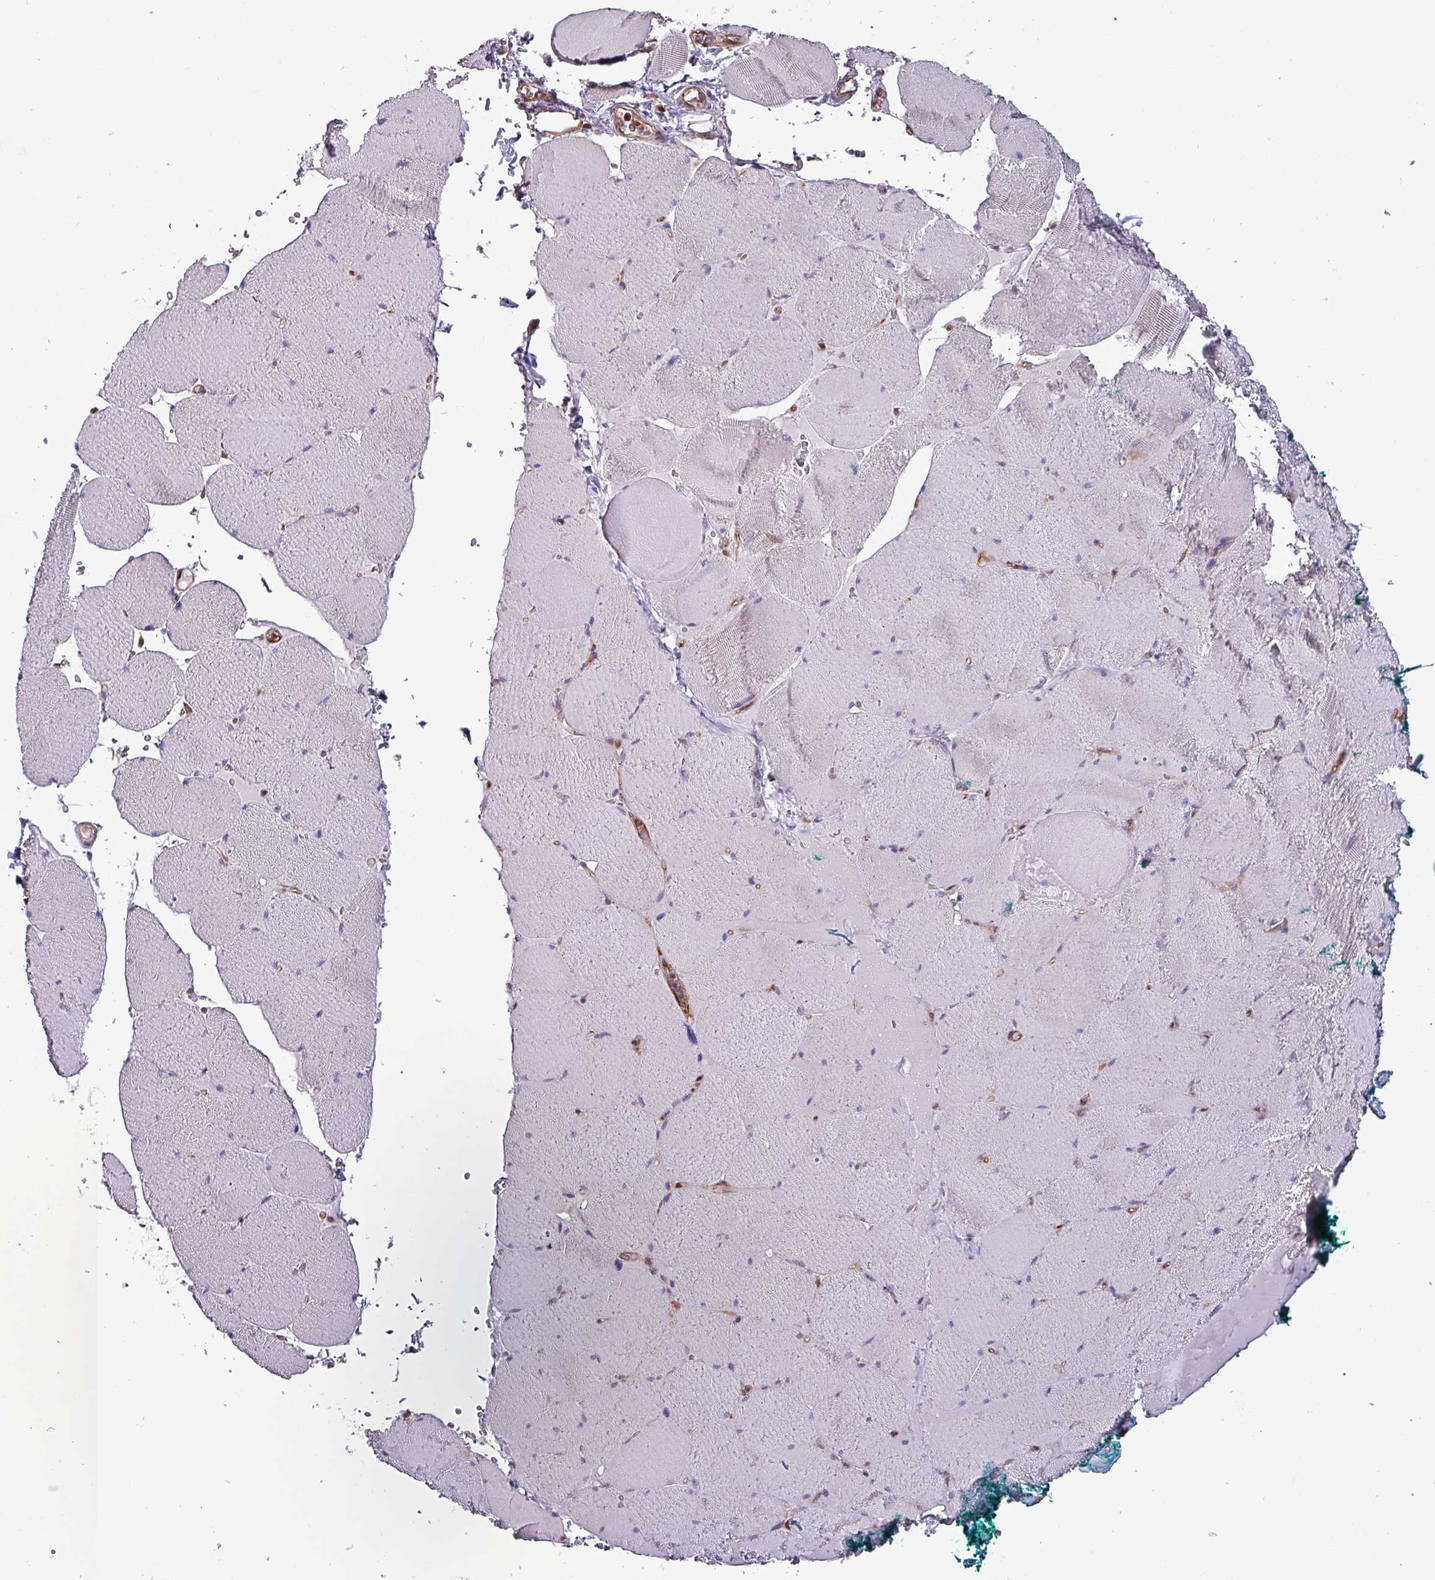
{"staining": {"intensity": "negative", "quantity": "none", "location": "none"}, "tissue": "skeletal muscle", "cell_type": "Myocytes", "image_type": "normal", "snomed": [{"axis": "morphology", "description": "Normal tissue, NOS"}, {"axis": "topography", "description": "Skeletal muscle"}, {"axis": "topography", "description": "Head-Neck"}], "caption": "High magnification brightfield microscopy of unremarkable skeletal muscle stained with DAB (3,3'-diaminobenzidine) (brown) and counterstained with hematoxylin (blue): myocytes show no significant staining.", "gene": "PSMB8", "patient": {"sex": "male", "age": 66}}